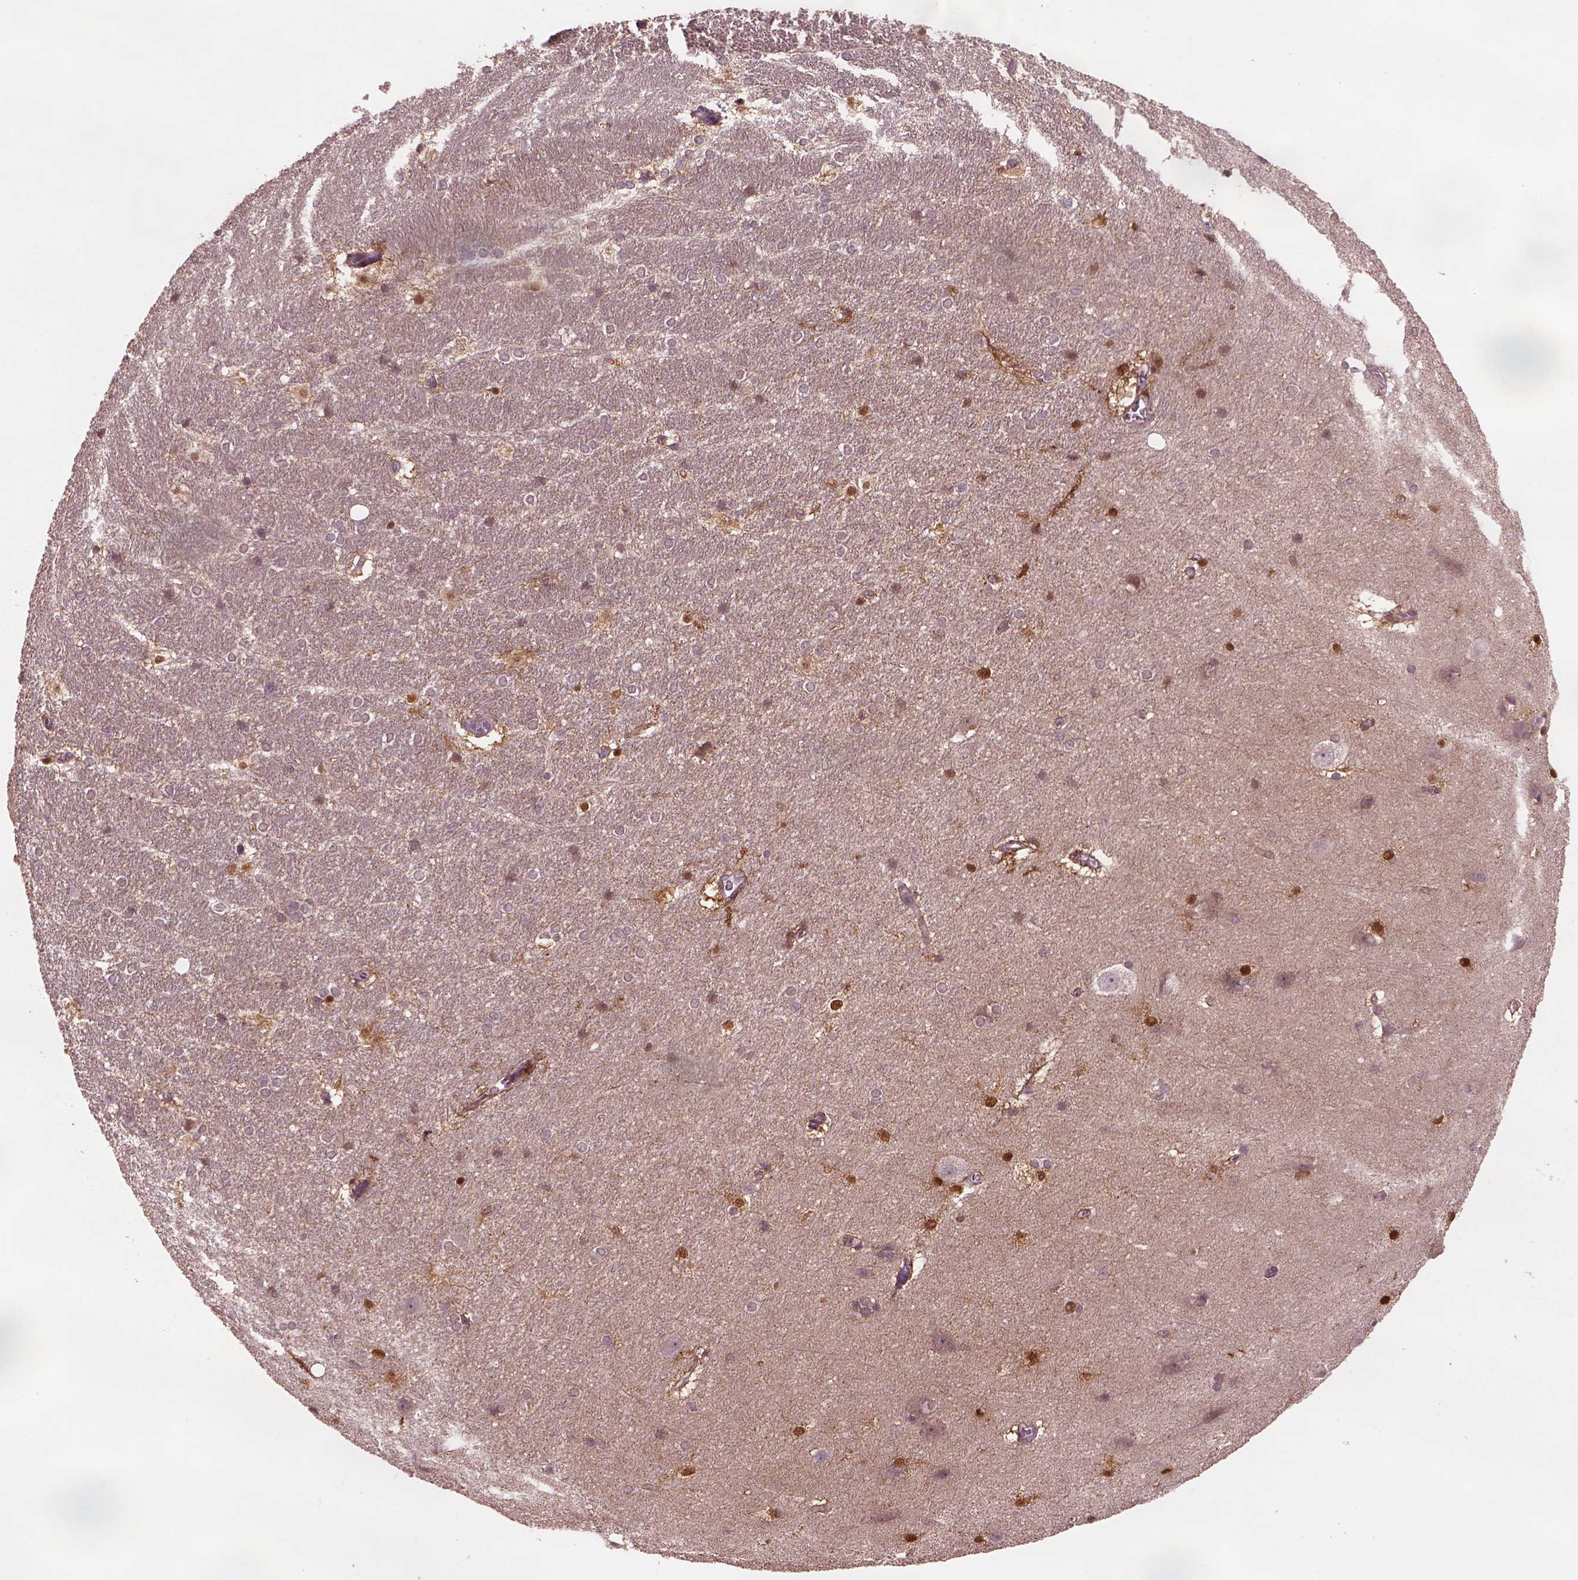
{"staining": {"intensity": "strong", "quantity": ">75%", "location": "nuclear"}, "tissue": "hippocampus", "cell_type": "Glial cells", "image_type": "normal", "snomed": [{"axis": "morphology", "description": "Normal tissue, NOS"}, {"axis": "topography", "description": "Cerebral cortex"}, {"axis": "topography", "description": "Hippocampus"}], "caption": "Hippocampus was stained to show a protein in brown. There is high levels of strong nuclear staining in approximately >75% of glial cells.", "gene": "SRI", "patient": {"sex": "female", "age": 19}}